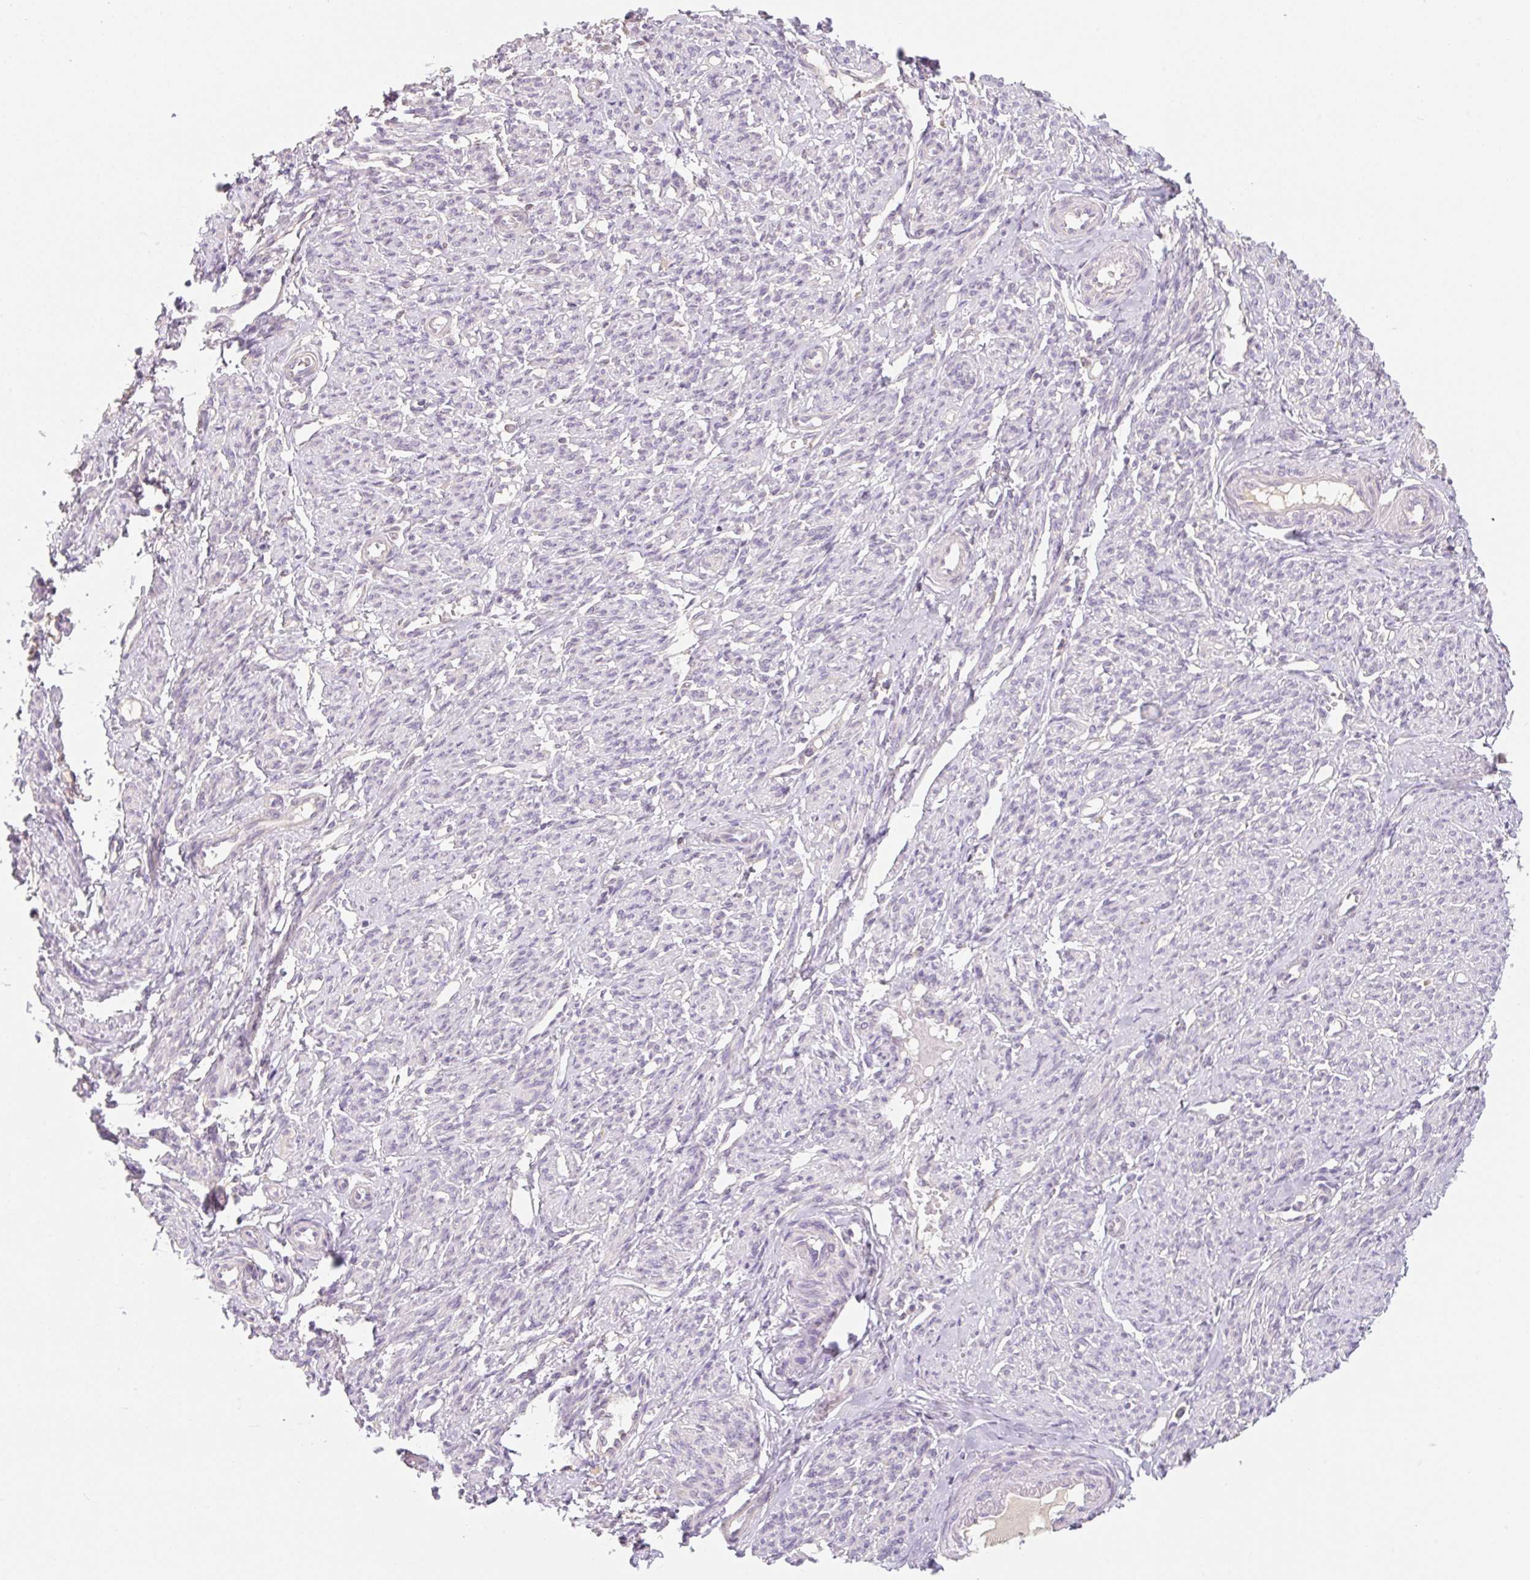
{"staining": {"intensity": "negative", "quantity": "none", "location": "none"}, "tissue": "smooth muscle", "cell_type": "Smooth muscle cells", "image_type": "normal", "snomed": [{"axis": "morphology", "description": "Normal tissue, NOS"}, {"axis": "topography", "description": "Smooth muscle"}], "caption": "Immunohistochemistry histopathology image of unremarkable smooth muscle stained for a protein (brown), which demonstrates no expression in smooth muscle cells. (DAB immunohistochemistry (IHC), high magnification).", "gene": "MIA2", "patient": {"sex": "female", "age": 65}}